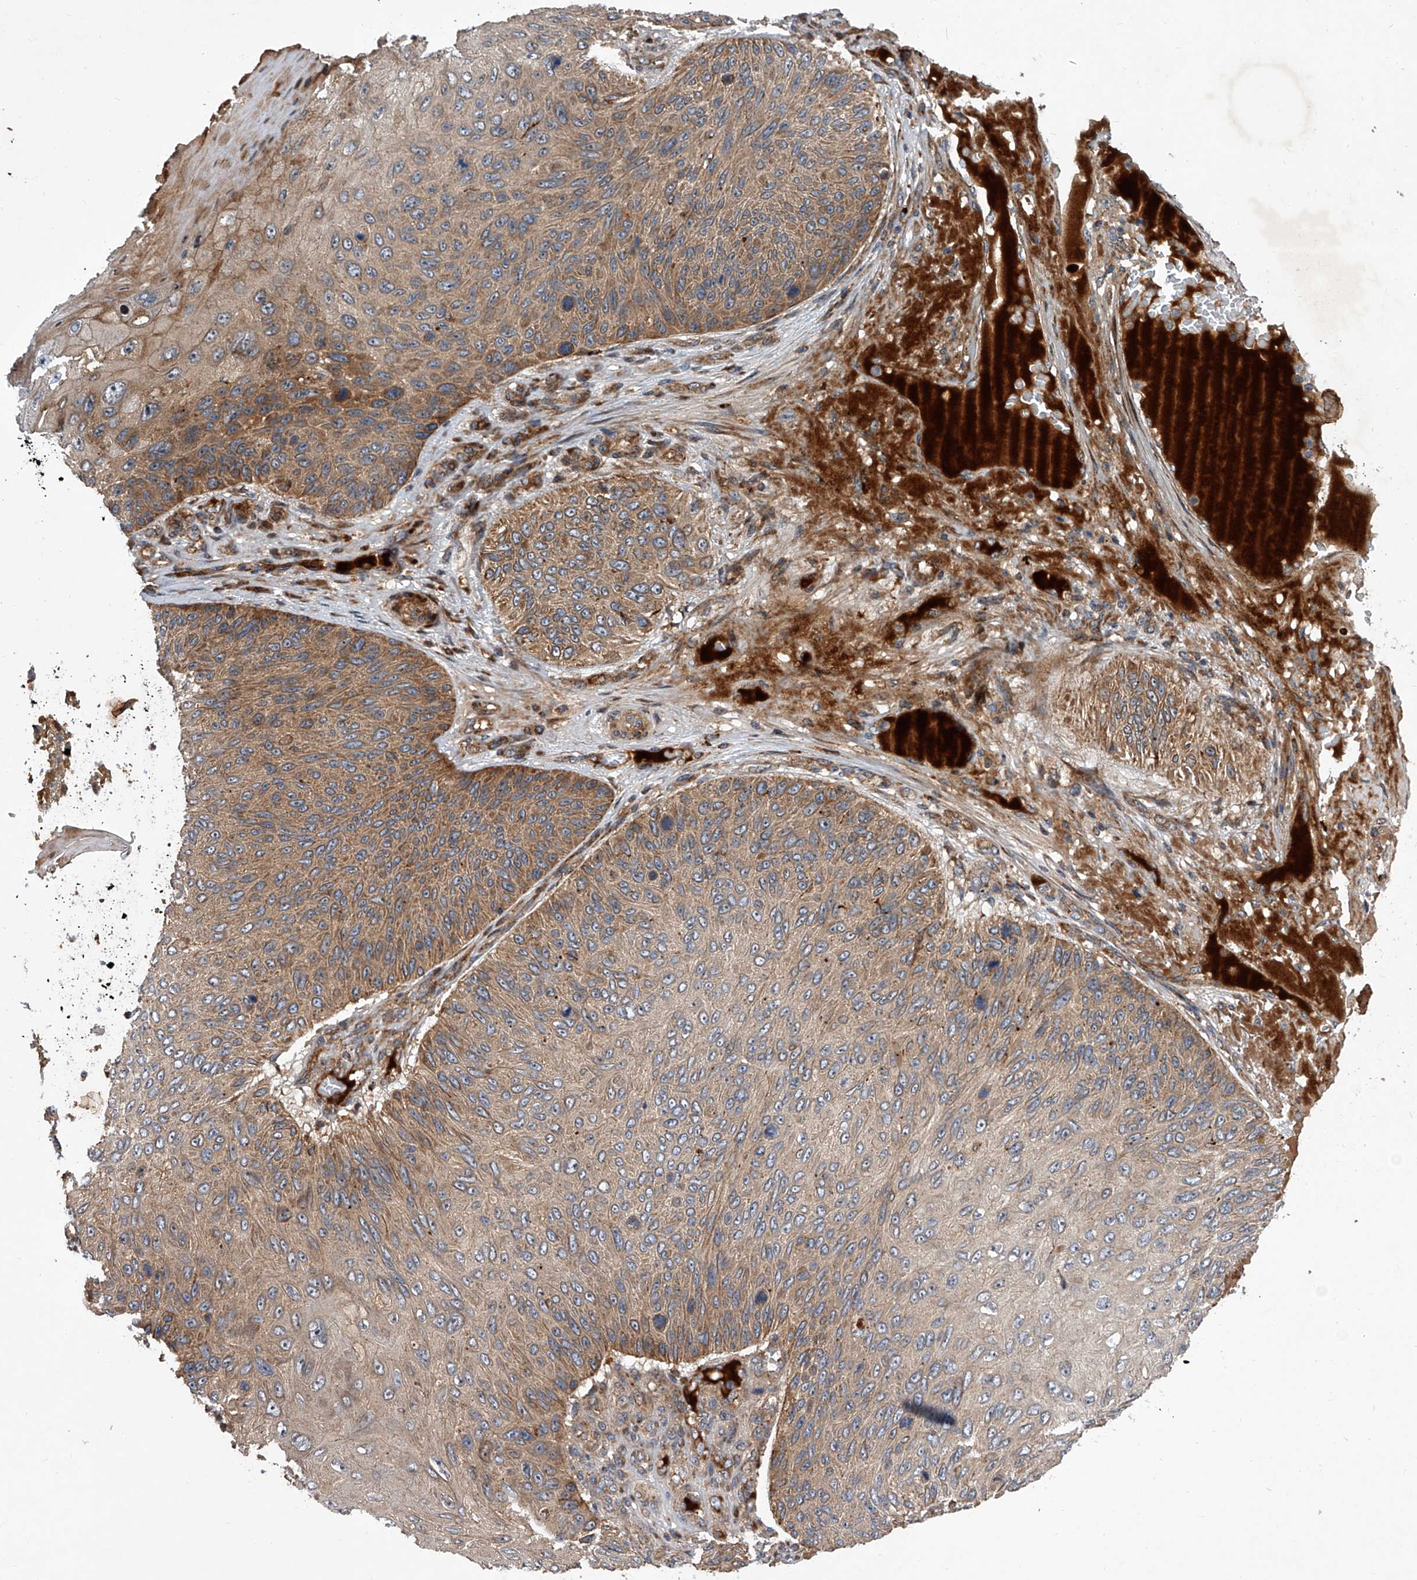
{"staining": {"intensity": "moderate", "quantity": ">75%", "location": "cytoplasmic/membranous"}, "tissue": "skin cancer", "cell_type": "Tumor cells", "image_type": "cancer", "snomed": [{"axis": "morphology", "description": "Squamous cell carcinoma, NOS"}, {"axis": "topography", "description": "Skin"}], "caption": "A histopathology image showing moderate cytoplasmic/membranous expression in approximately >75% of tumor cells in squamous cell carcinoma (skin), as visualized by brown immunohistochemical staining.", "gene": "USP47", "patient": {"sex": "female", "age": 88}}